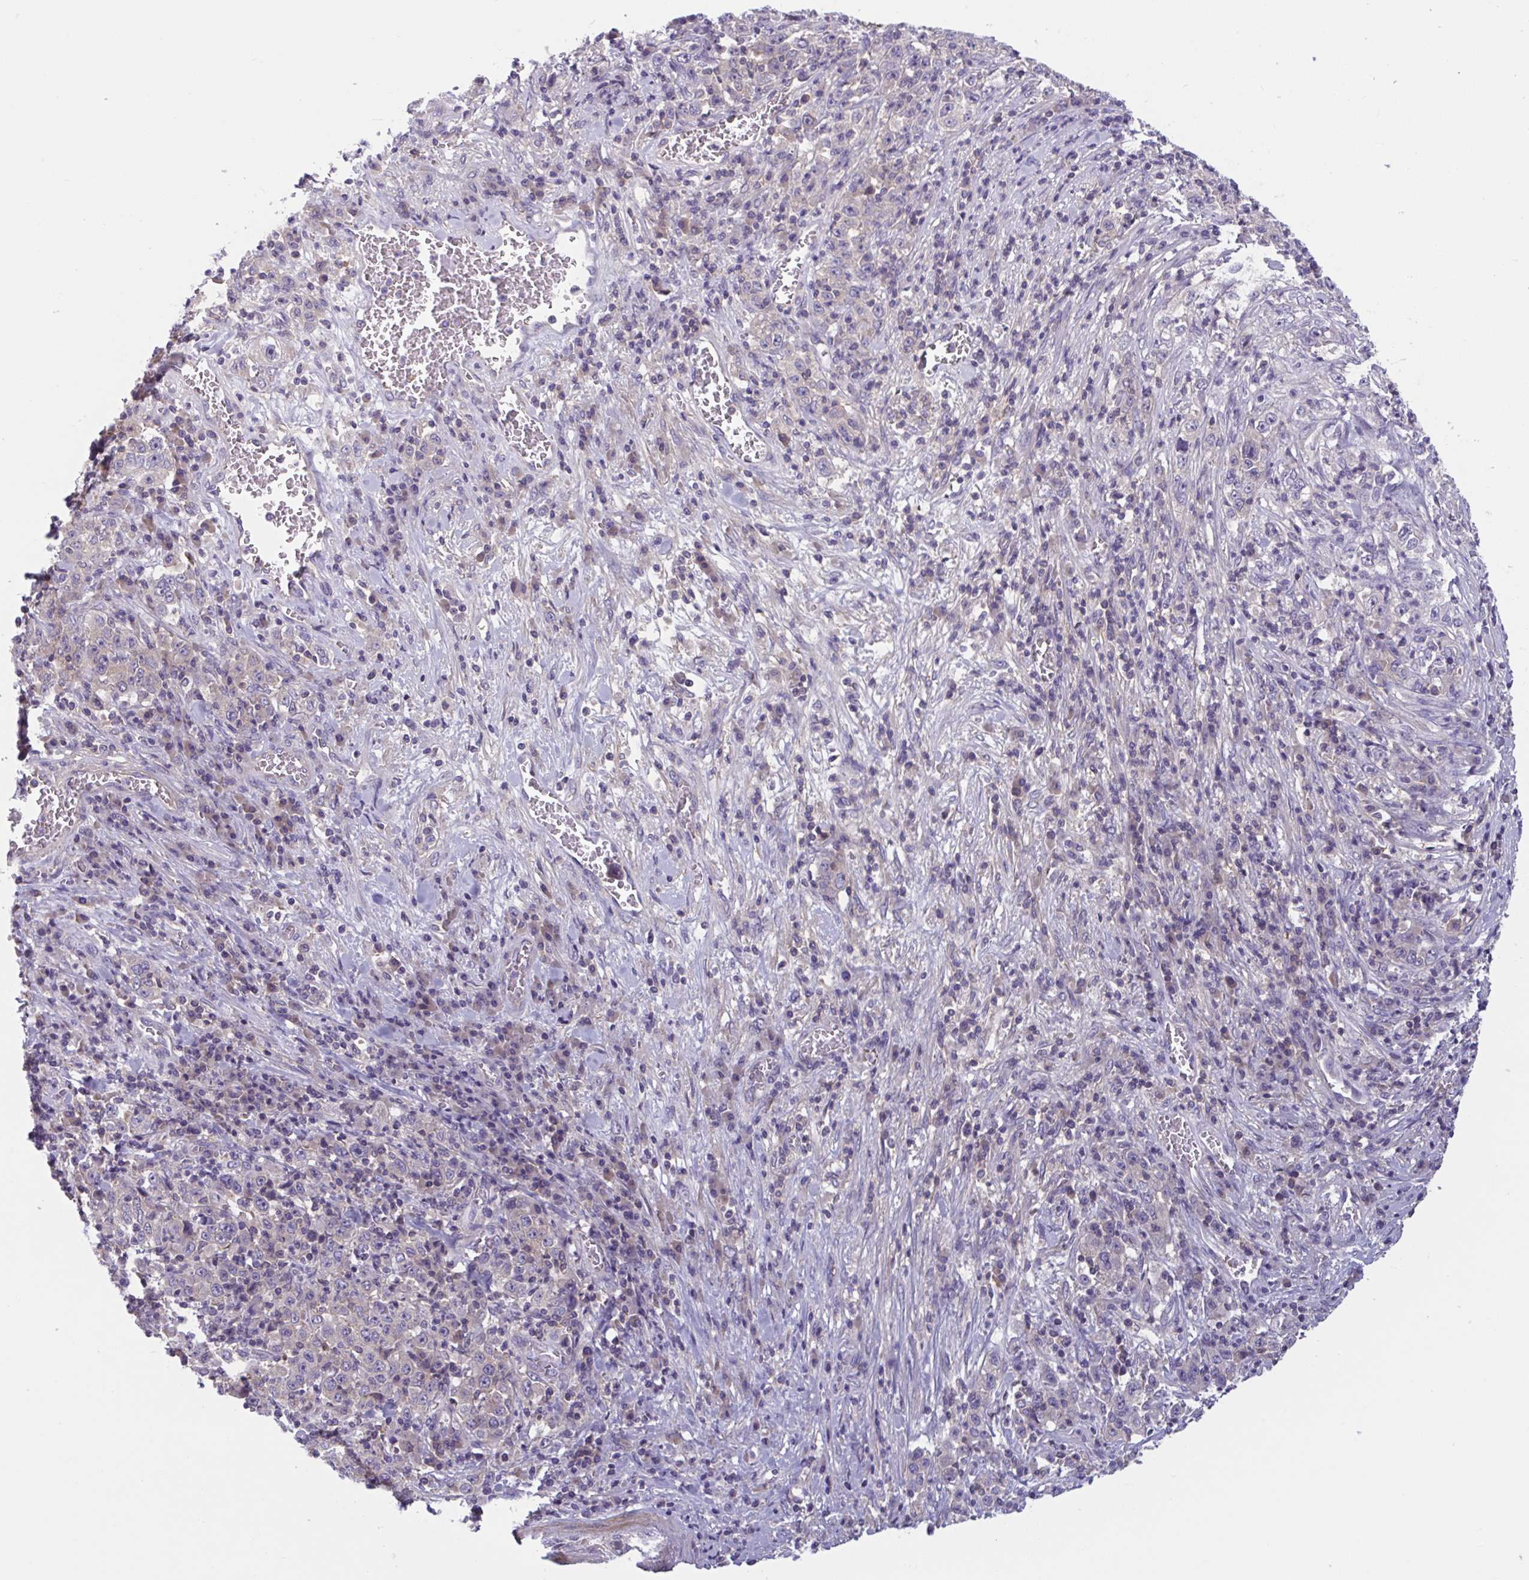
{"staining": {"intensity": "negative", "quantity": "none", "location": "none"}, "tissue": "stomach cancer", "cell_type": "Tumor cells", "image_type": "cancer", "snomed": [{"axis": "morphology", "description": "Normal tissue, NOS"}, {"axis": "morphology", "description": "Adenocarcinoma, NOS"}, {"axis": "topography", "description": "Stomach, upper"}, {"axis": "topography", "description": "Stomach"}], "caption": "Immunohistochemistry (IHC) photomicrograph of neoplastic tissue: human stomach cancer stained with DAB (3,3'-diaminobenzidine) shows no significant protein positivity in tumor cells.", "gene": "WNT9B", "patient": {"sex": "male", "age": 59}}